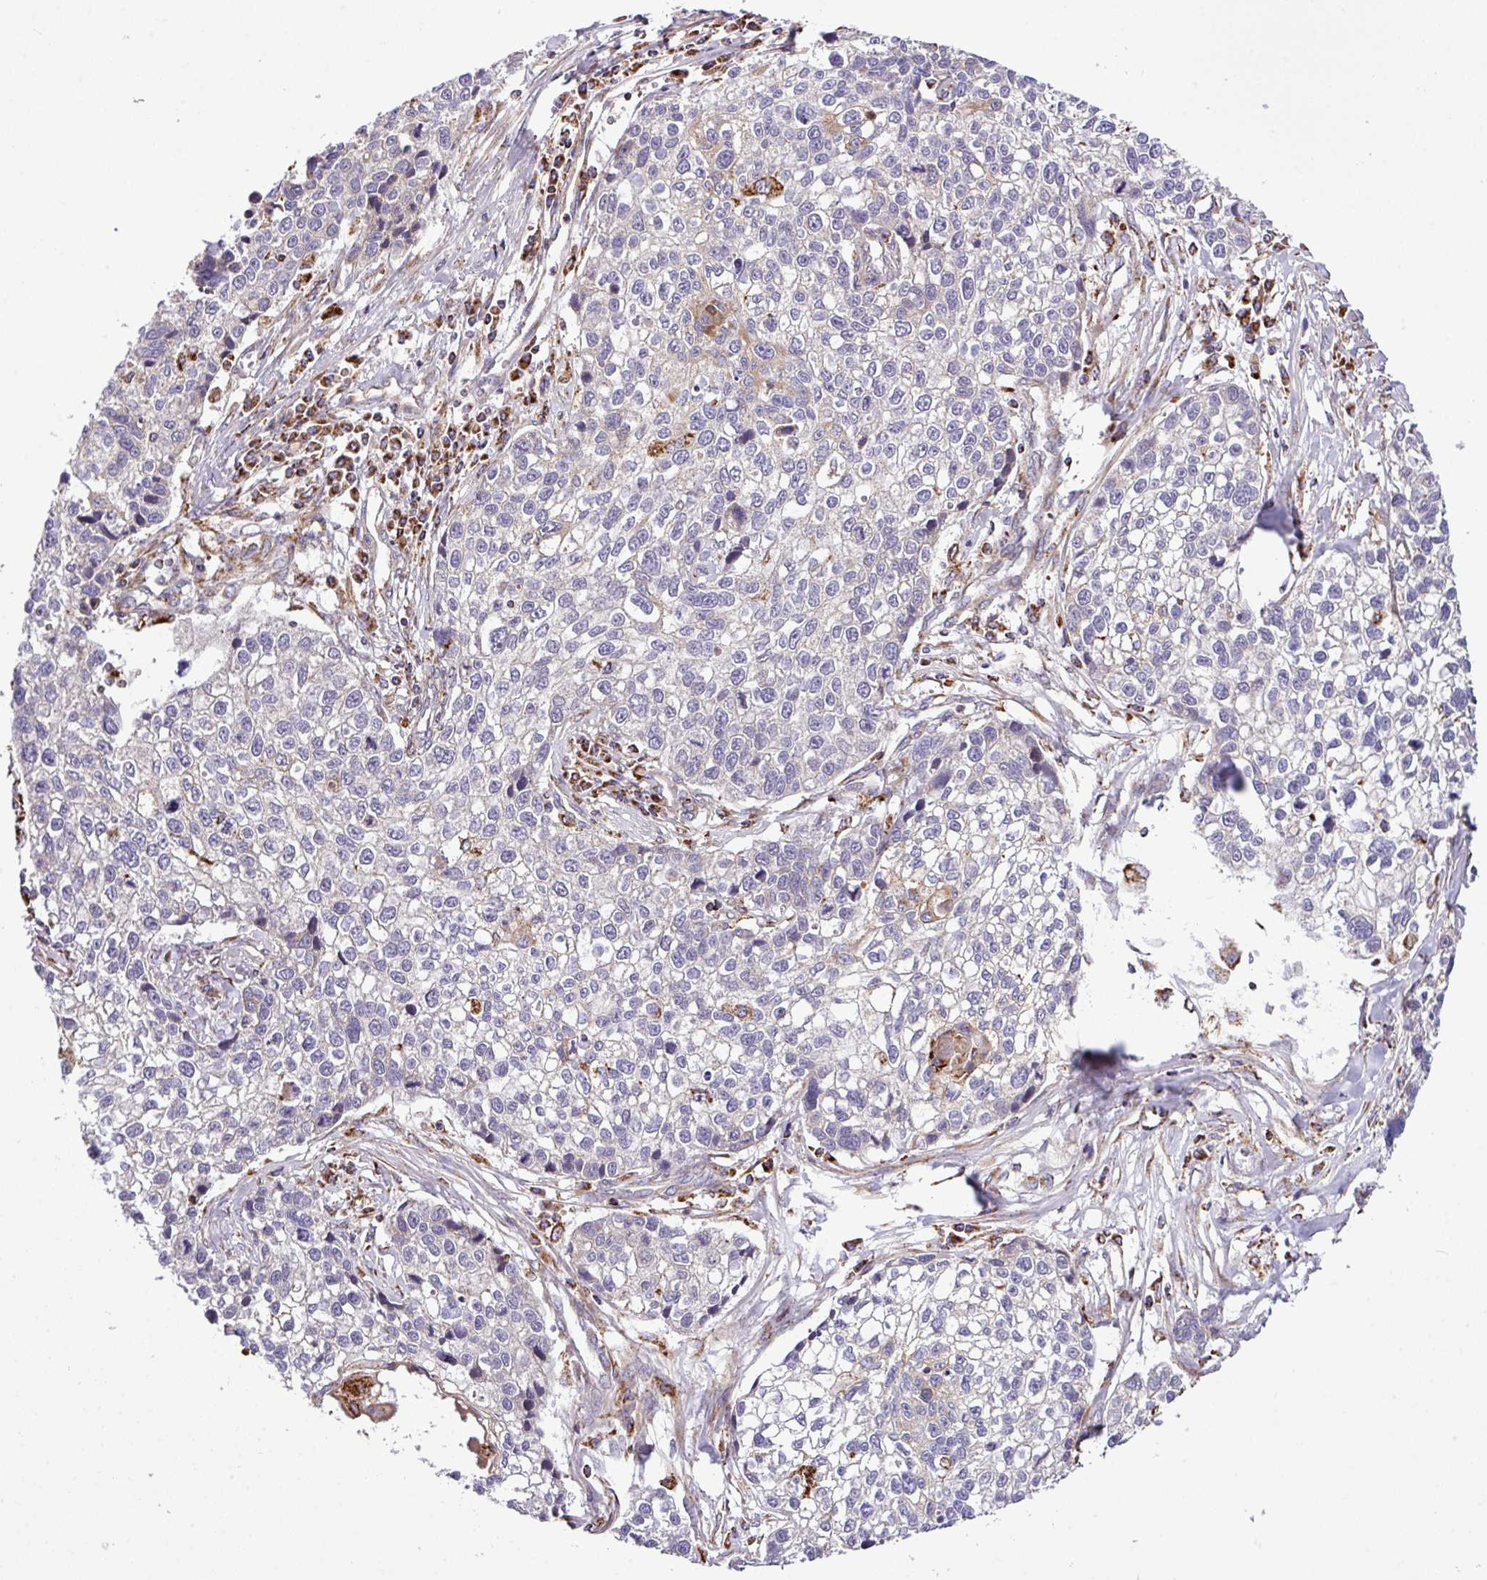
{"staining": {"intensity": "moderate", "quantity": "<25%", "location": "cytoplasmic/membranous"}, "tissue": "lung cancer", "cell_type": "Tumor cells", "image_type": "cancer", "snomed": [{"axis": "morphology", "description": "Squamous cell carcinoma, NOS"}, {"axis": "topography", "description": "Lung"}], "caption": "Lung cancer (squamous cell carcinoma) stained with IHC displays moderate cytoplasmic/membranous staining in approximately <25% of tumor cells.", "gene": "ZNF569", "patient": {"sex": "male", "age": 74}}